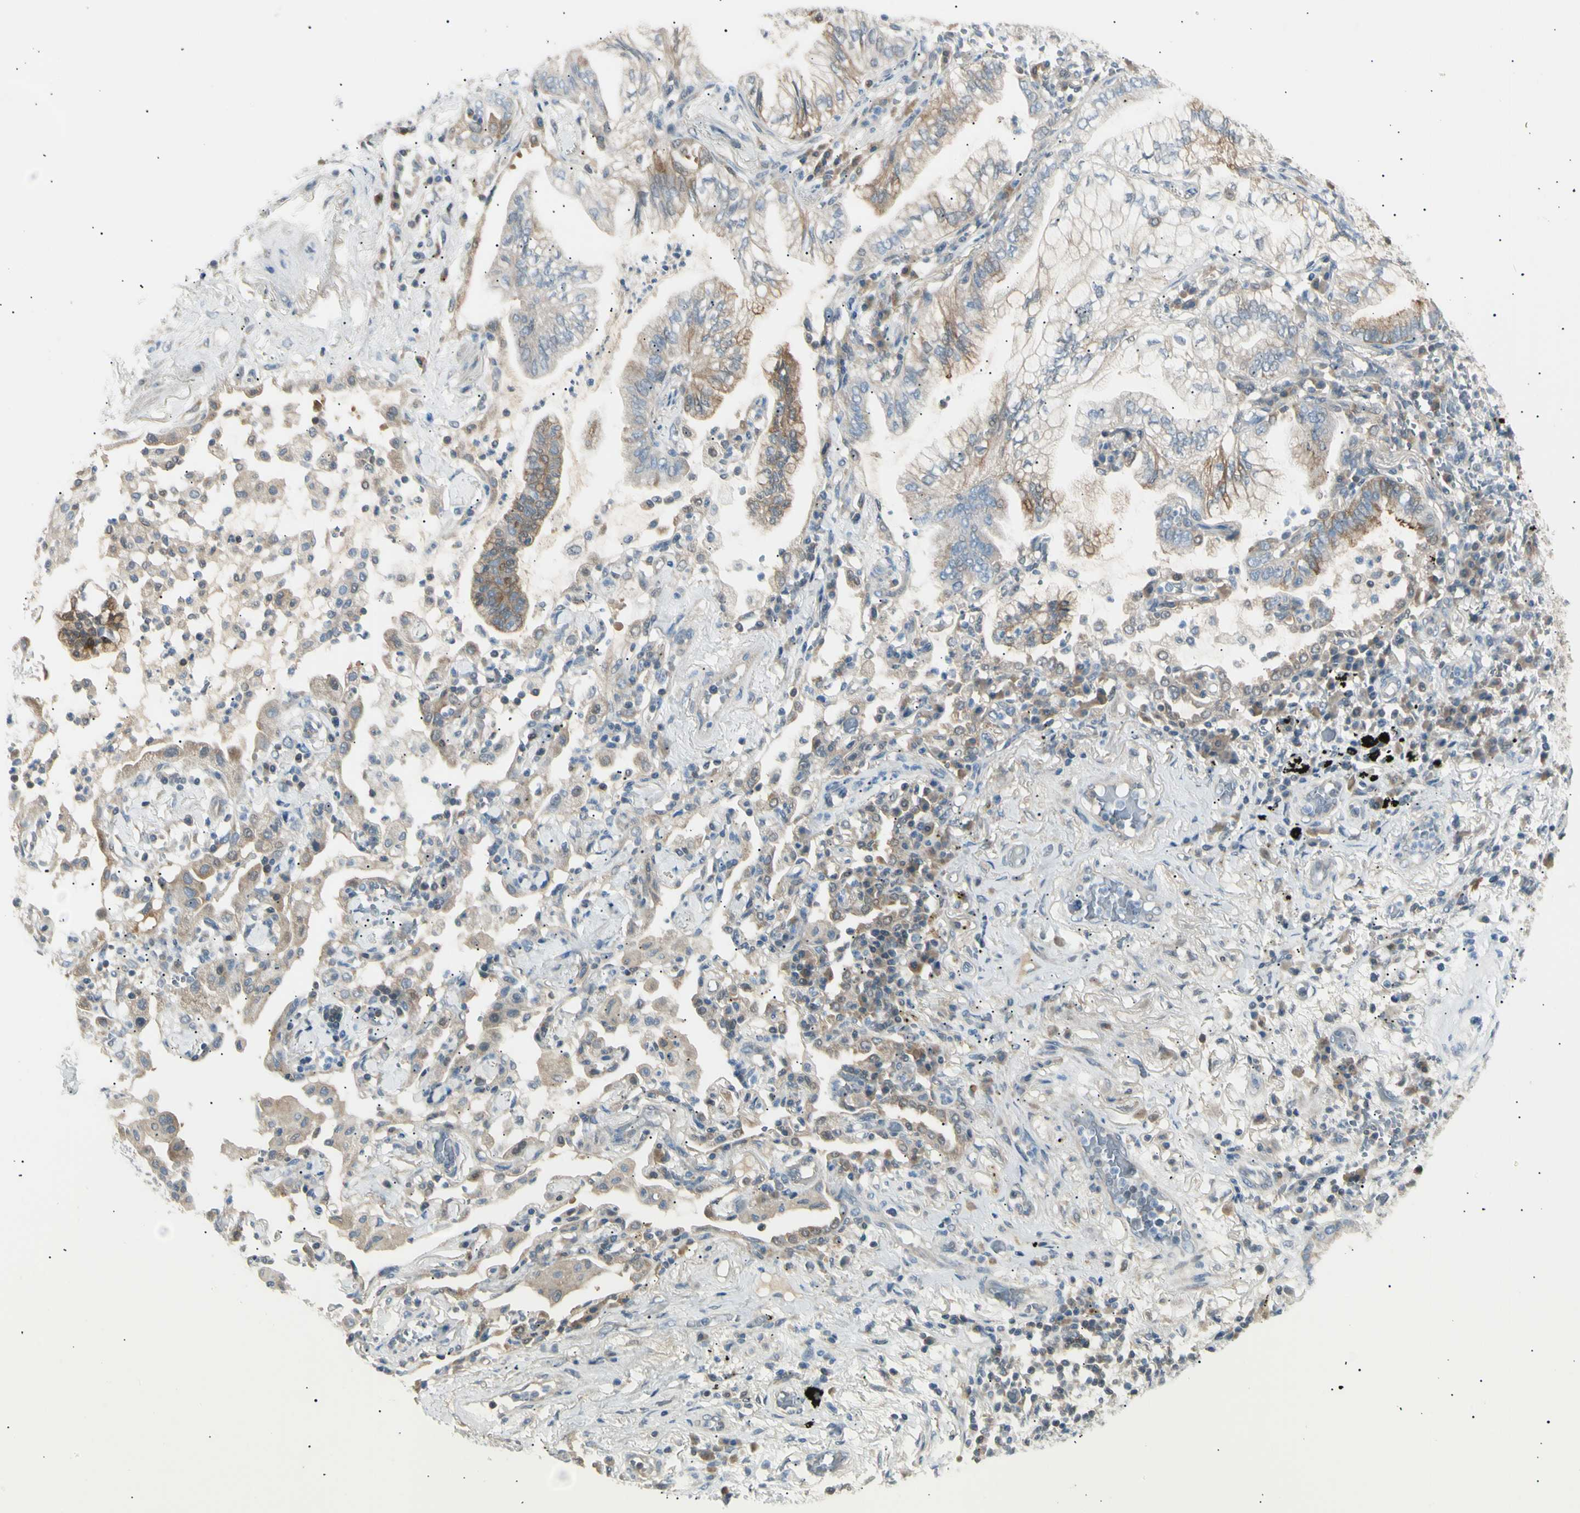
{"staining": {"intensity": "moderate", "quantity": ">75%", "location": "cytoplasmic/membranous"}, "tissue": "lung cancer", "cell_type": "Tumor cells", "image_type": "cancer", "snomed": [{"axis": "morphology", "description": "Normal tissue, NOS"}, {"axis": "morphology", "description": "Adenocarcinoma, NOS"}, {"axis": "topography", "description": "Bronchus"}, {"axis": "topography", "description": "Lung"}], "caption": "This is an image of immunohistochemistry (IHC) staining of lung cancer (adenocarcinoma), which shows moderate staining in the cytoplasmic/membranous of tumor cells.", "gene": "LHPP", "patient": {"sex": "female", "age": 70}}